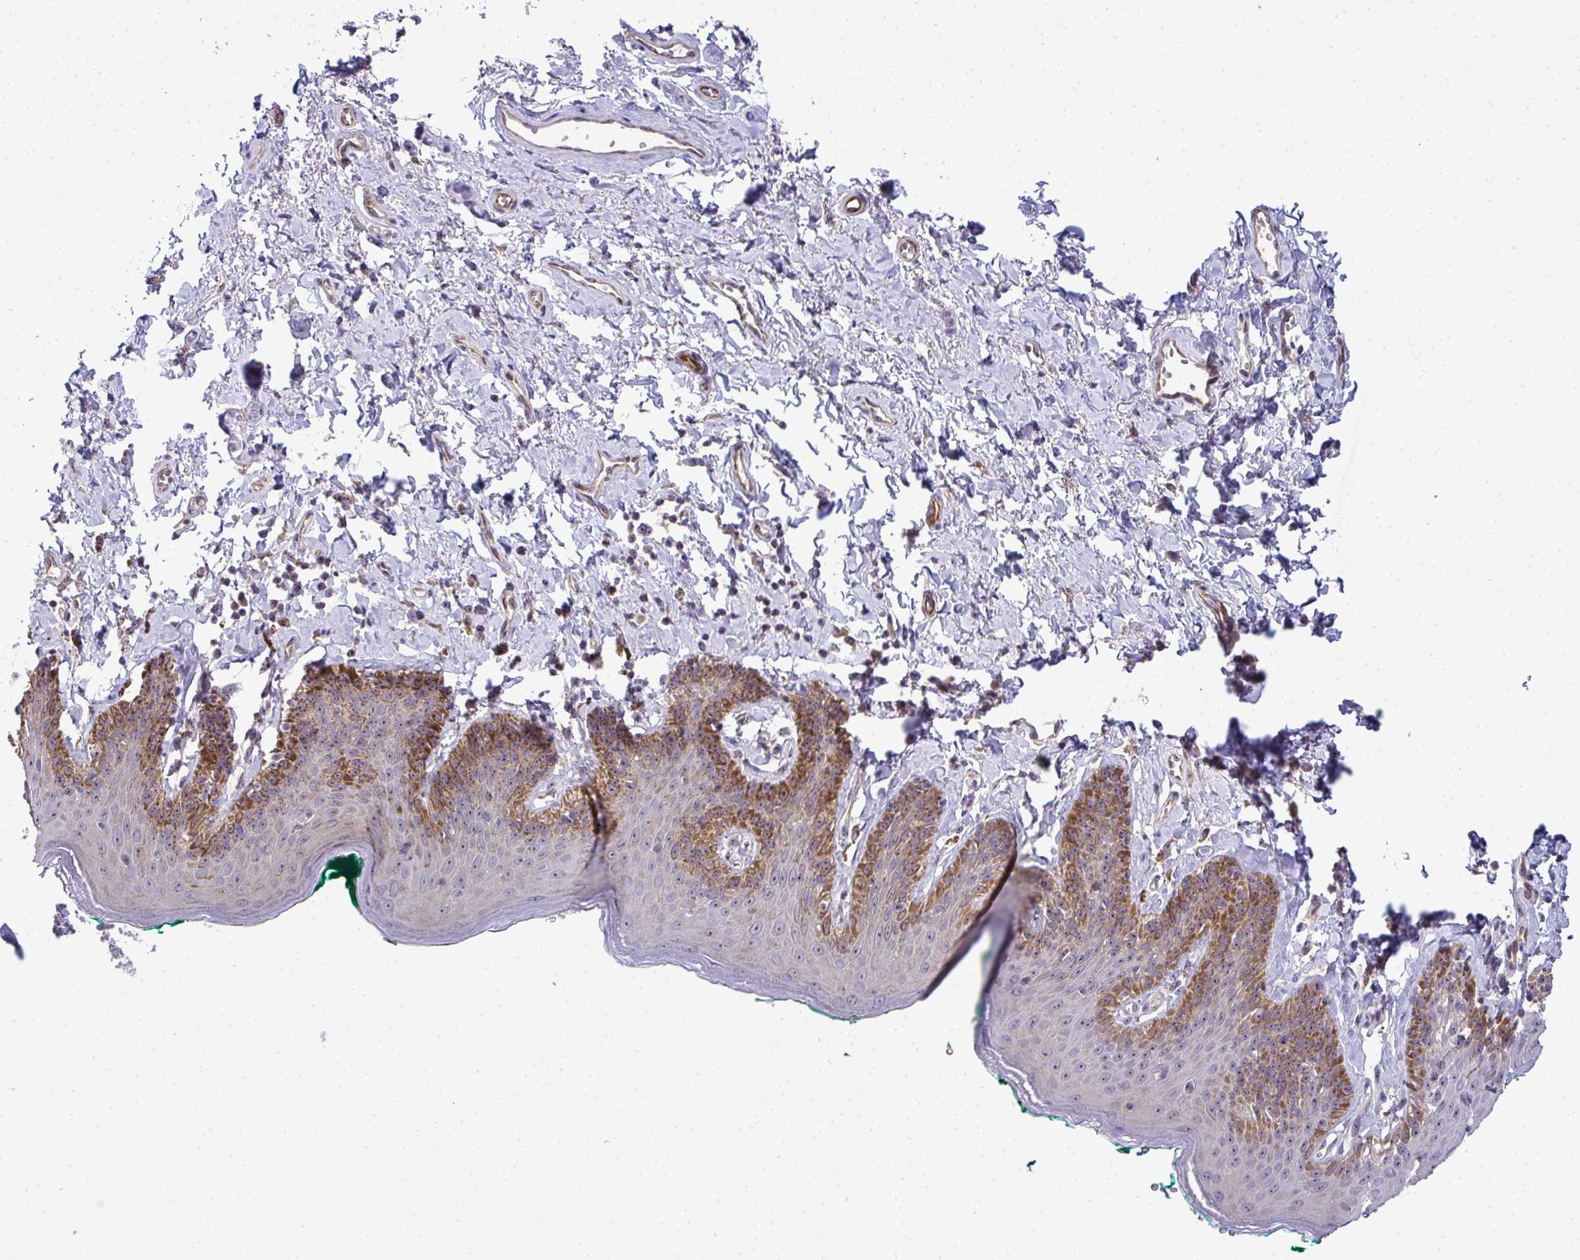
{"staining": {"intensity": "moderate", "quantity": "25%-75%", "location": "cytoplasmic/membranous,nuclear"}, "tissue": "skin", "cell_type": "Epidermal cells", "image_type": "normal", "snomed": [{"axis": "morphology", "description": "Normal tissue, NOS"}, {"axis": "topography", "description": "Vulva"}, {"axis": "topography", "description": "Peripheral nerve tissue"}], "caption": "Immunohistochemical staining of normal skin demonstrates medium levels of moderate cytoplasmic/membranous,nuclear staining in about 25%-75% of epidermal cells. (Brightfield microscopy of DAB IHC at high magnification).", "gene": "NT5C1A", "patient": {"sex": "female", "age": 66}}